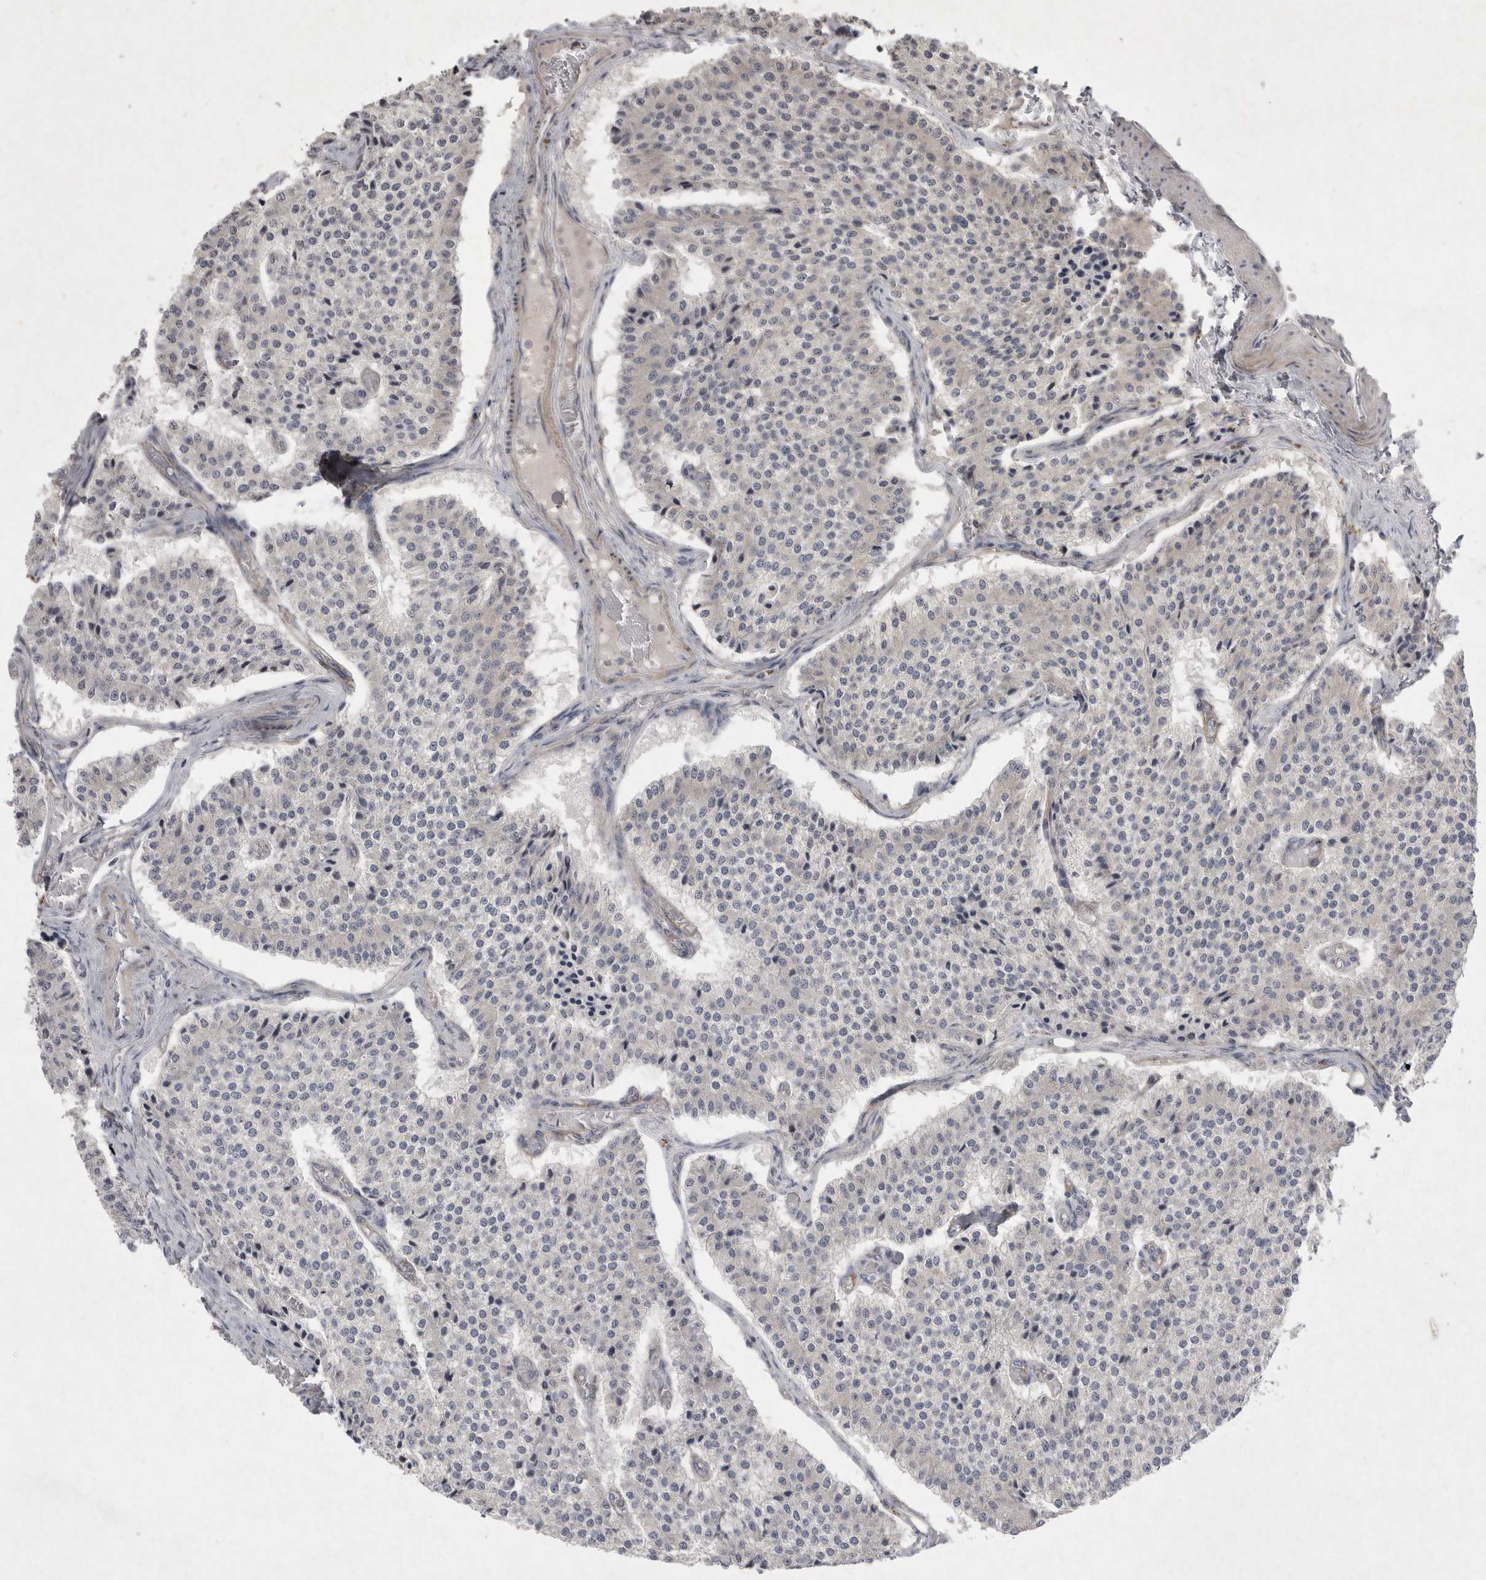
{"staining": {"intensity": "negative", "quantity": "none", "location": "none"}, "tissue": "carcinoid", "cell_type": "Tumor cells", "image_type": "cancer", "snomed": [{"axis": "morphology", "description": "Carcinoid, malignant, NOS"}, {"axis": "topography", "description": "Colon"}], "caption": "Immunohistochemical staining of carcinoid (malignant) displays no significant positivity in tumor cells.", "gene": "VANGL2", "patient": {"sex": "female", "age": 52}}